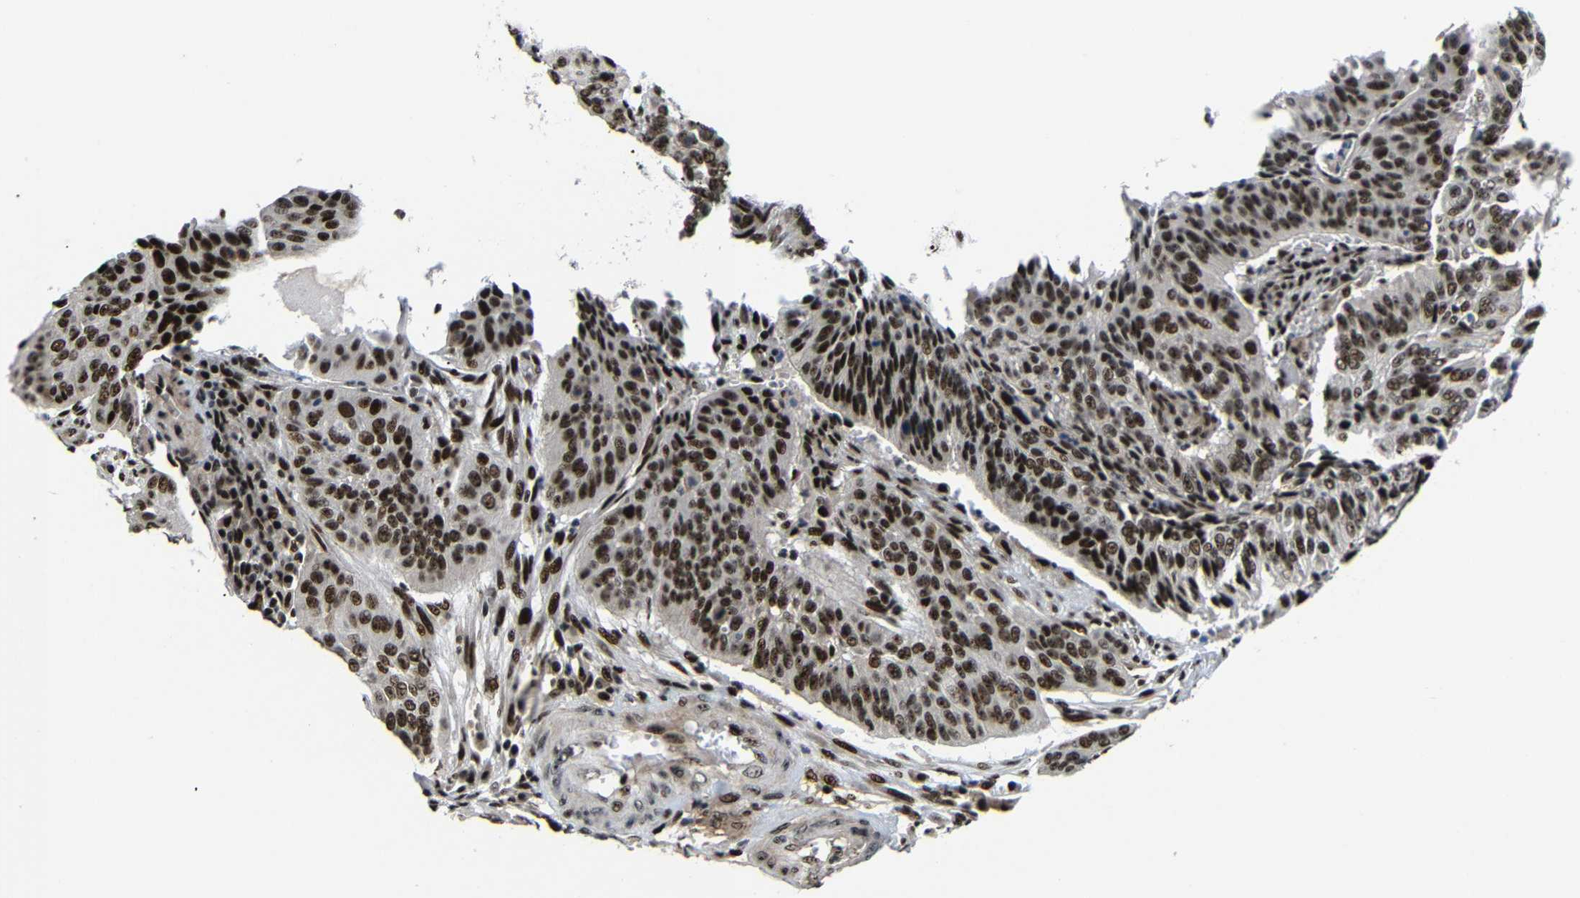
{"staining": {"intensity": "strong", "quantity": ">75%", "location": "nuclear"}, "tissue": "cervical cancer", "cell_type": "Tumor cells", "image_type": "cancer", "snomed": [{"axis": "morphology", "description": "Squamous cell carcinoma, NOS"}, {"axis": "topography", "description": "Cervix"}], "caption": "Immunohistochemistry (IHC) histopathology image of neoplastic tissue: cervical cancer (squamous cell carcinoma) stained using immunohistochemistry (IHC) exhibits high levels of strong protein expression localized specifically in the nuclear of tumor cells, appearing as a nuclear brown color.", "gene": "SETDB2", "patient": {"sex": "female", "age": 39}}